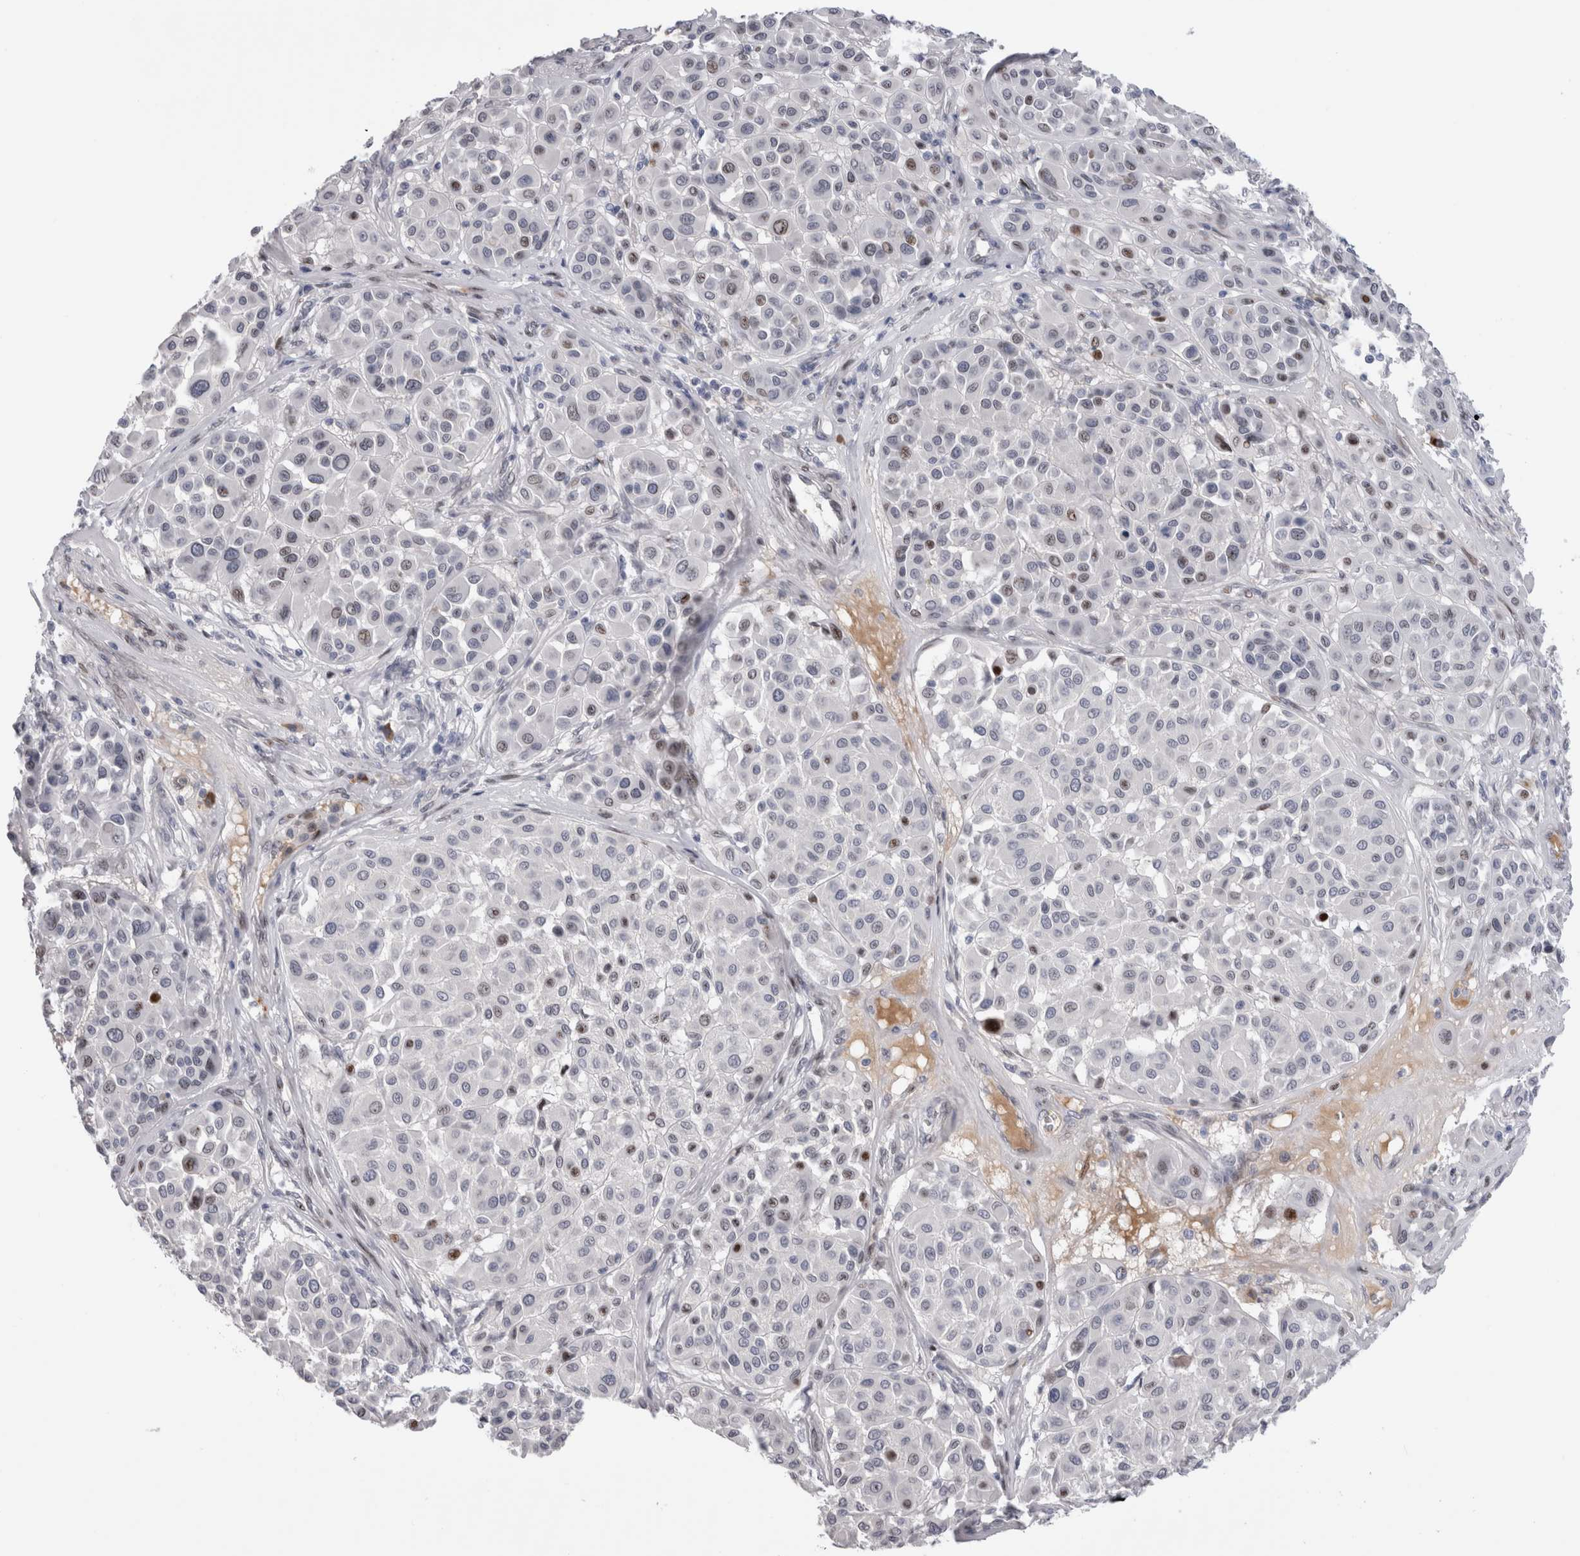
{"staining": {"intensity": "moderate", "quantity": "<25%", "location": "nuclear"}, "tissue": "melanoma", "cell_type": "Tumor cells", "image_type": "cancer", "snomed": [{"axis": "morphology", "description": "Malignant melanoma, Metastatic site"}, {"axis": "topography", "description": "Soft tissue"}], "caption": "Immunohistochemical staining of human melanoma reveals low levels of moderate nuclear expression in about <25% of tumor cells. Nuclei are stained in blue.", "gene": "DMTN", "patient": {"sex": "male", "age": 41}}